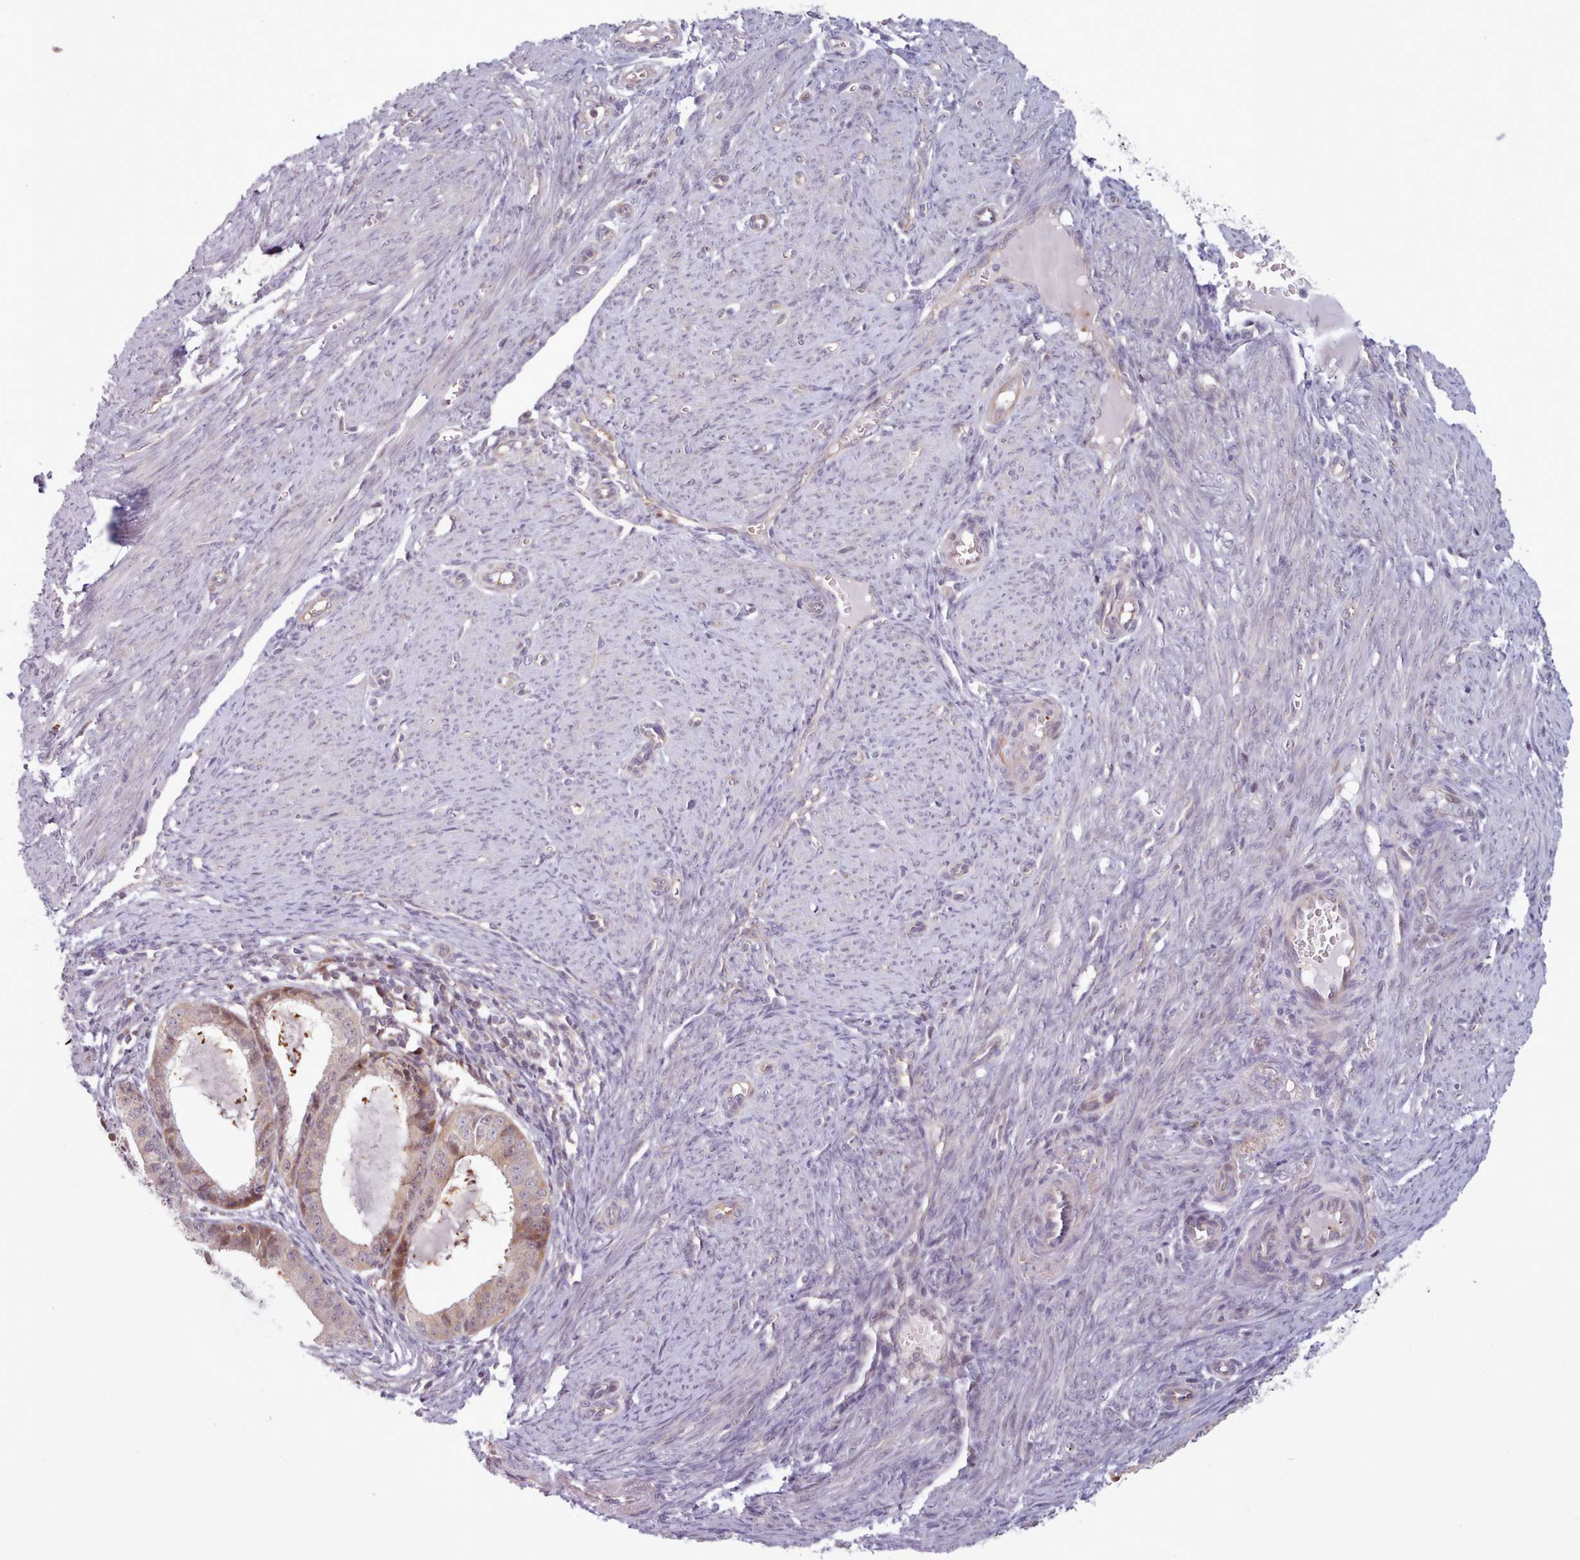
{"staining": {"intensity": "moderate", "quantity": "<25%", "location": "nuclear"}, "tissue": "endometrial cancer", "cell_type": "Tumor cells", "image_type": "cancer", "snomed": [{"axis": "morphology", "description": "Adenocarcinoma, NOS"}, {"axis": "topography", "description": "Endometrium"}], "caption": "Protein analysis of endometrial cancer (adenocarcinoma) tissue exhibits moderate nuclear positivity in about <25% of tumor cells.", "gene": "KBTBD7", "patient": {"sex": "female", "age": 51}}